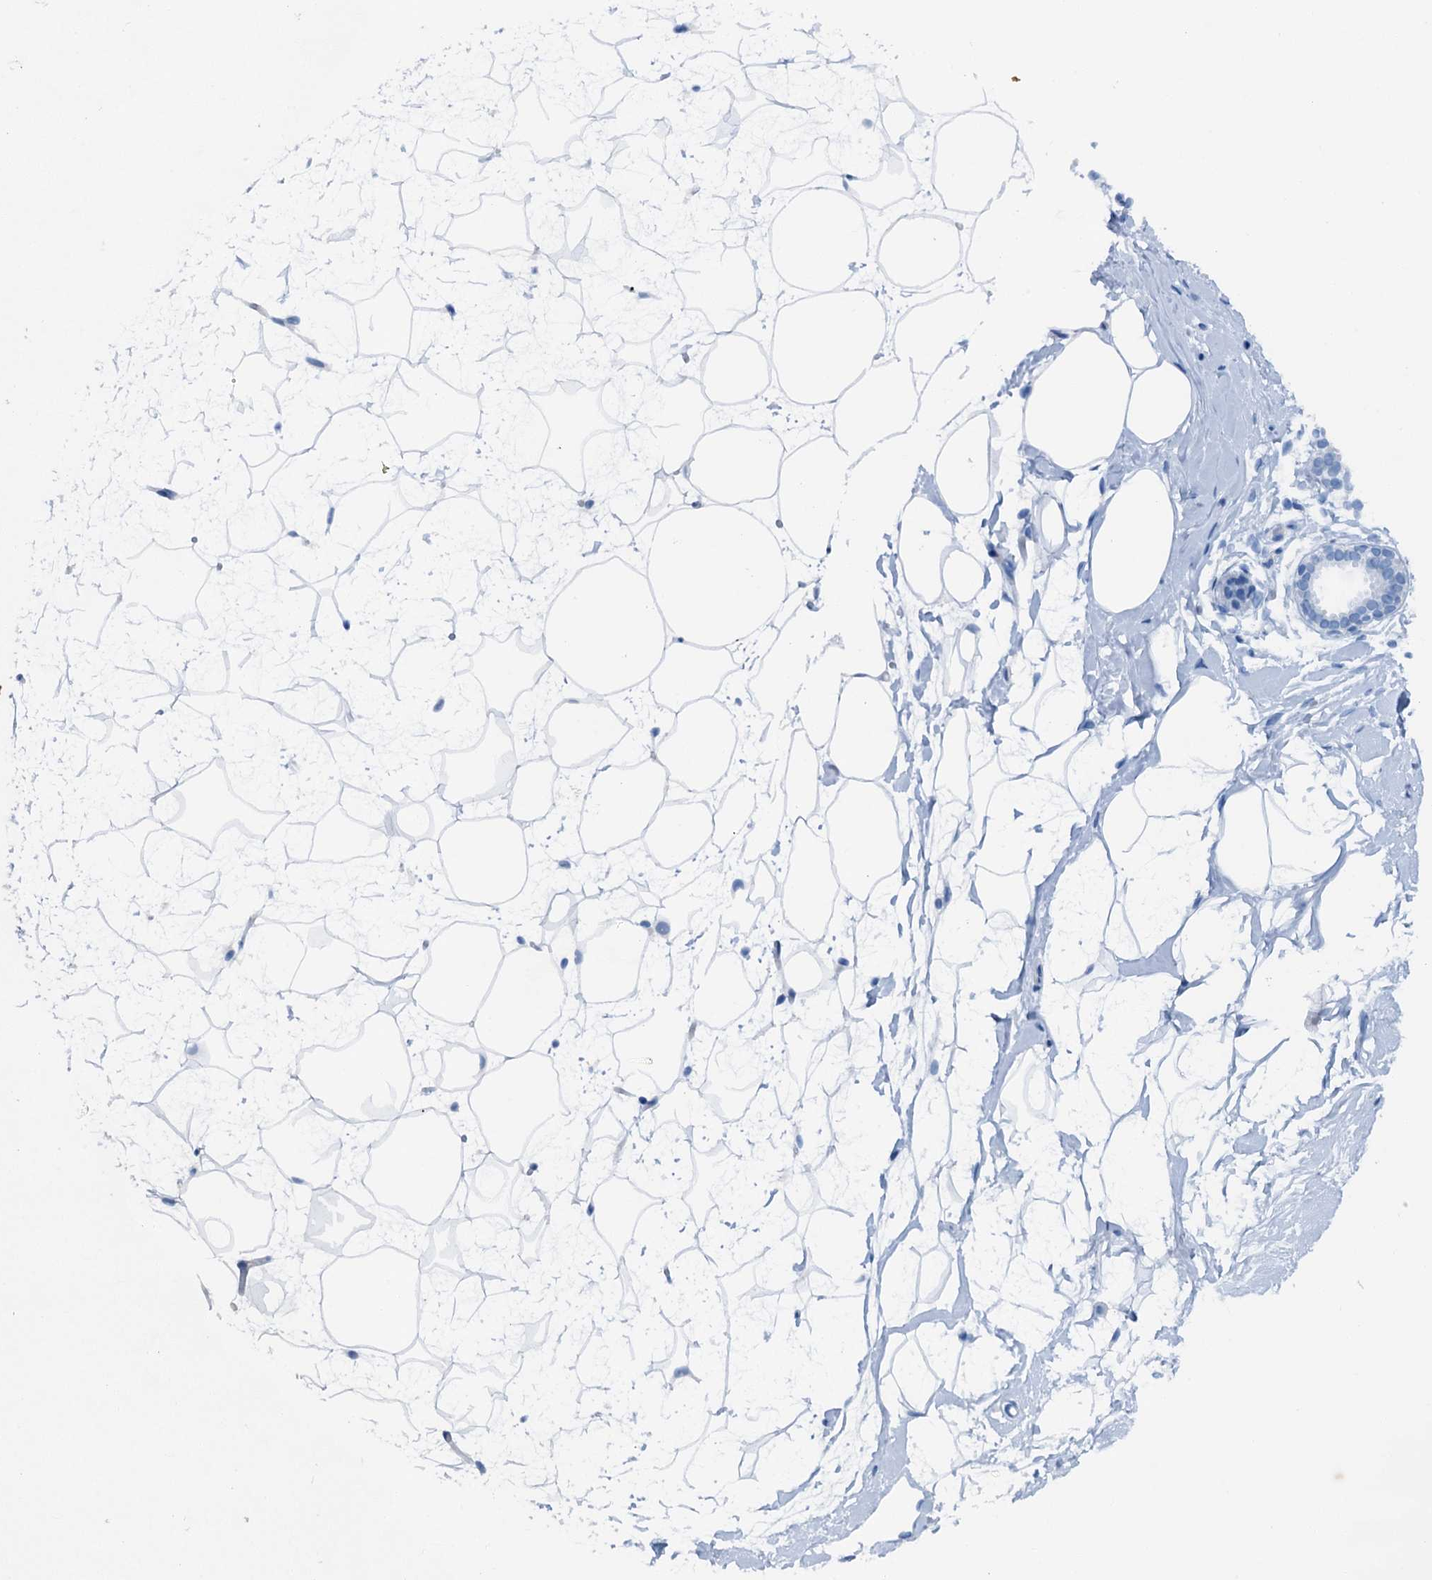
{"staining": {"intensity": "negative", "quantity": "none", "location": "none"}, "tissue": "breast", "cell_type": "Adipocytes", "image_type": "normal", "snomed": [{"axis": "morphology", "description": "Normal tissue, NOS"}, {"axis": "morphology", "description": "Adenoma, NOS"}, {"axis": "topography", "description": "Breast"}], "caption": "DAB (3,3'-diaminobenzidine) immunohistochemical staining of unremarkable breast exhibits no significant staining in adipocytes. (DAB IHC visualized using brightfield microscopy, high magnification).", "gene": "C1QTNF4", "patient": {"sex": "female", "age": 23}}